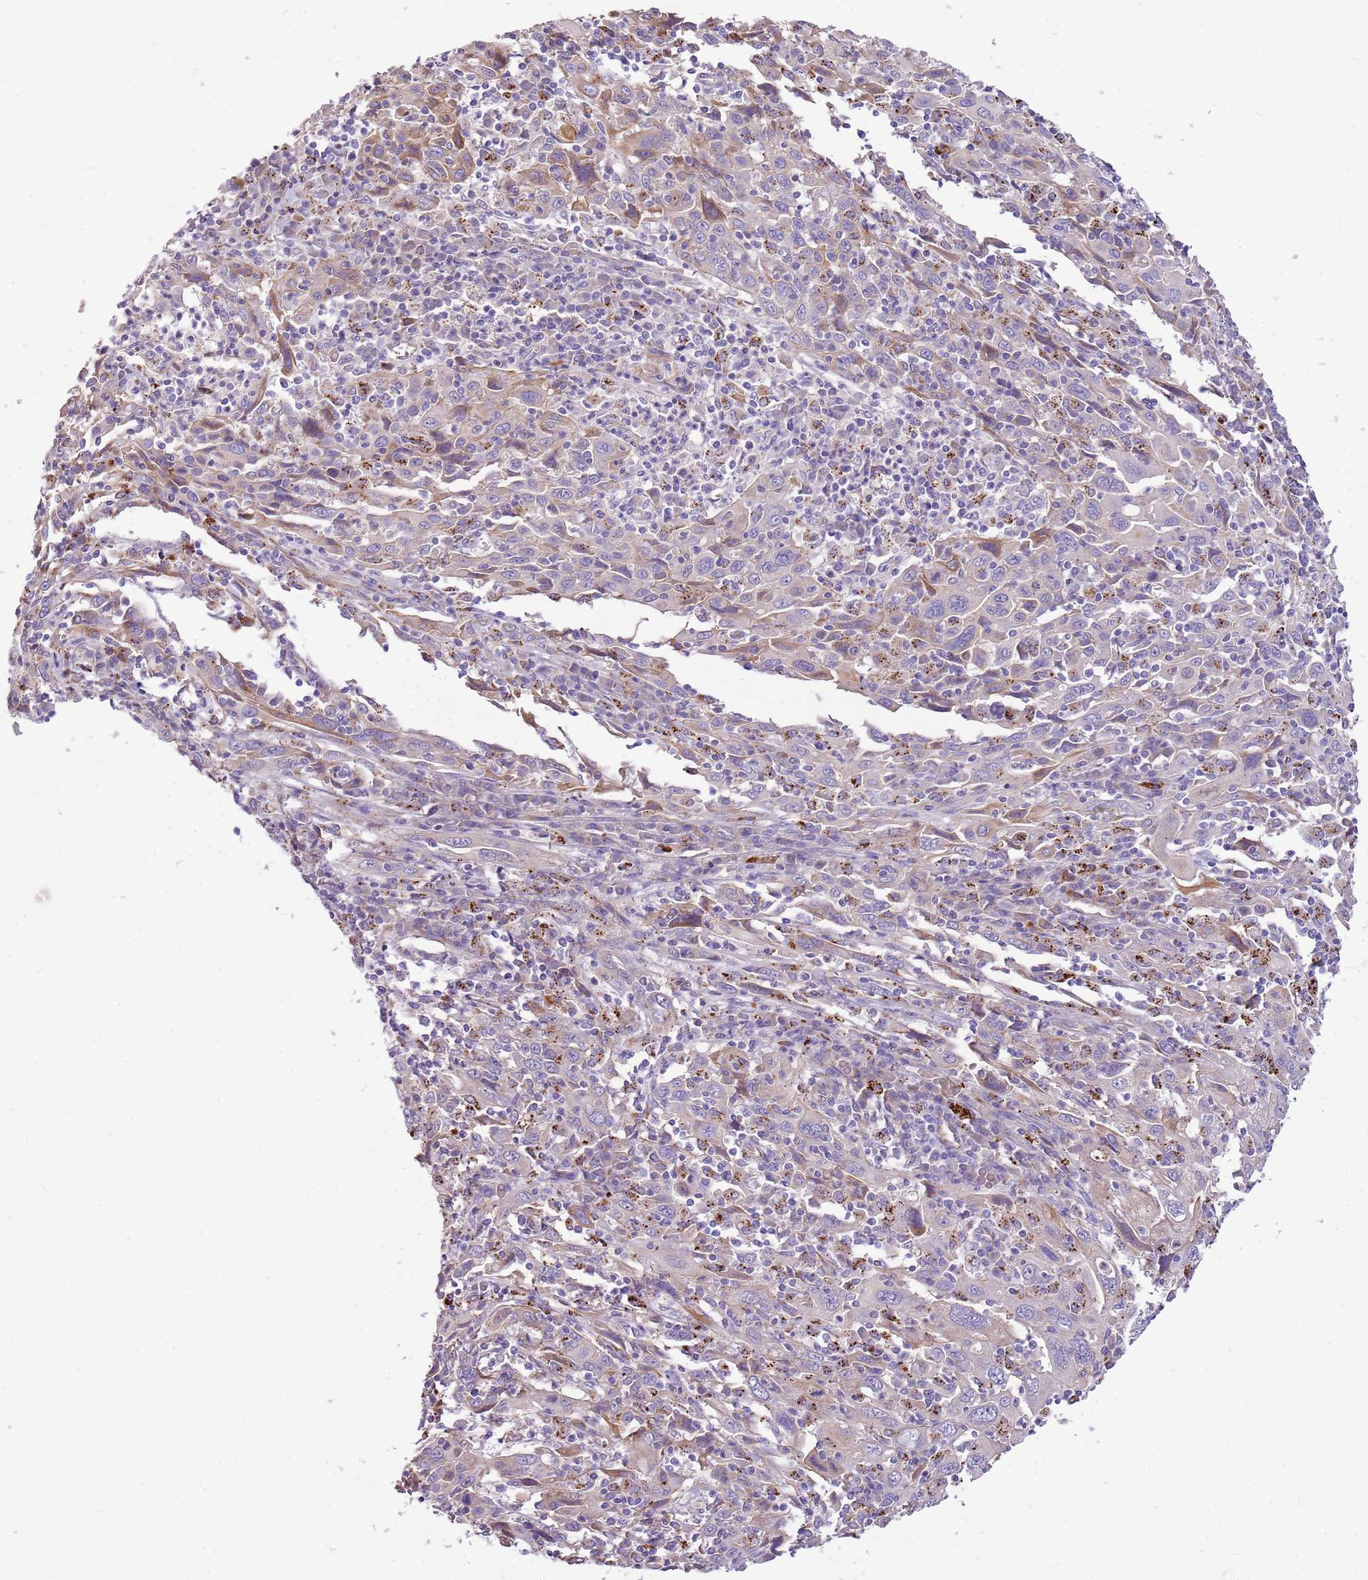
{"staining": {"intensity": "moderate", "quantity": "<25%", "location": "cytoplasmic/membranous"}, "tissue": "cervical cancer", "cell_type": "Tumor cells", "image_type": "cancer", "snomed": [{"axis": "morphology", "description": "Squamous cell carcinoma, NOS"}, {"axis": "topography", "description": "Cervix"}], "caption": "A brown stain highlights moderate cytoplasmic/membranous staining of a protein in human cervical cancer (squamous cell carcinoma) tumor cells.", "gene": "NTN4", "patient": {"sex": "female", "age": 46}}